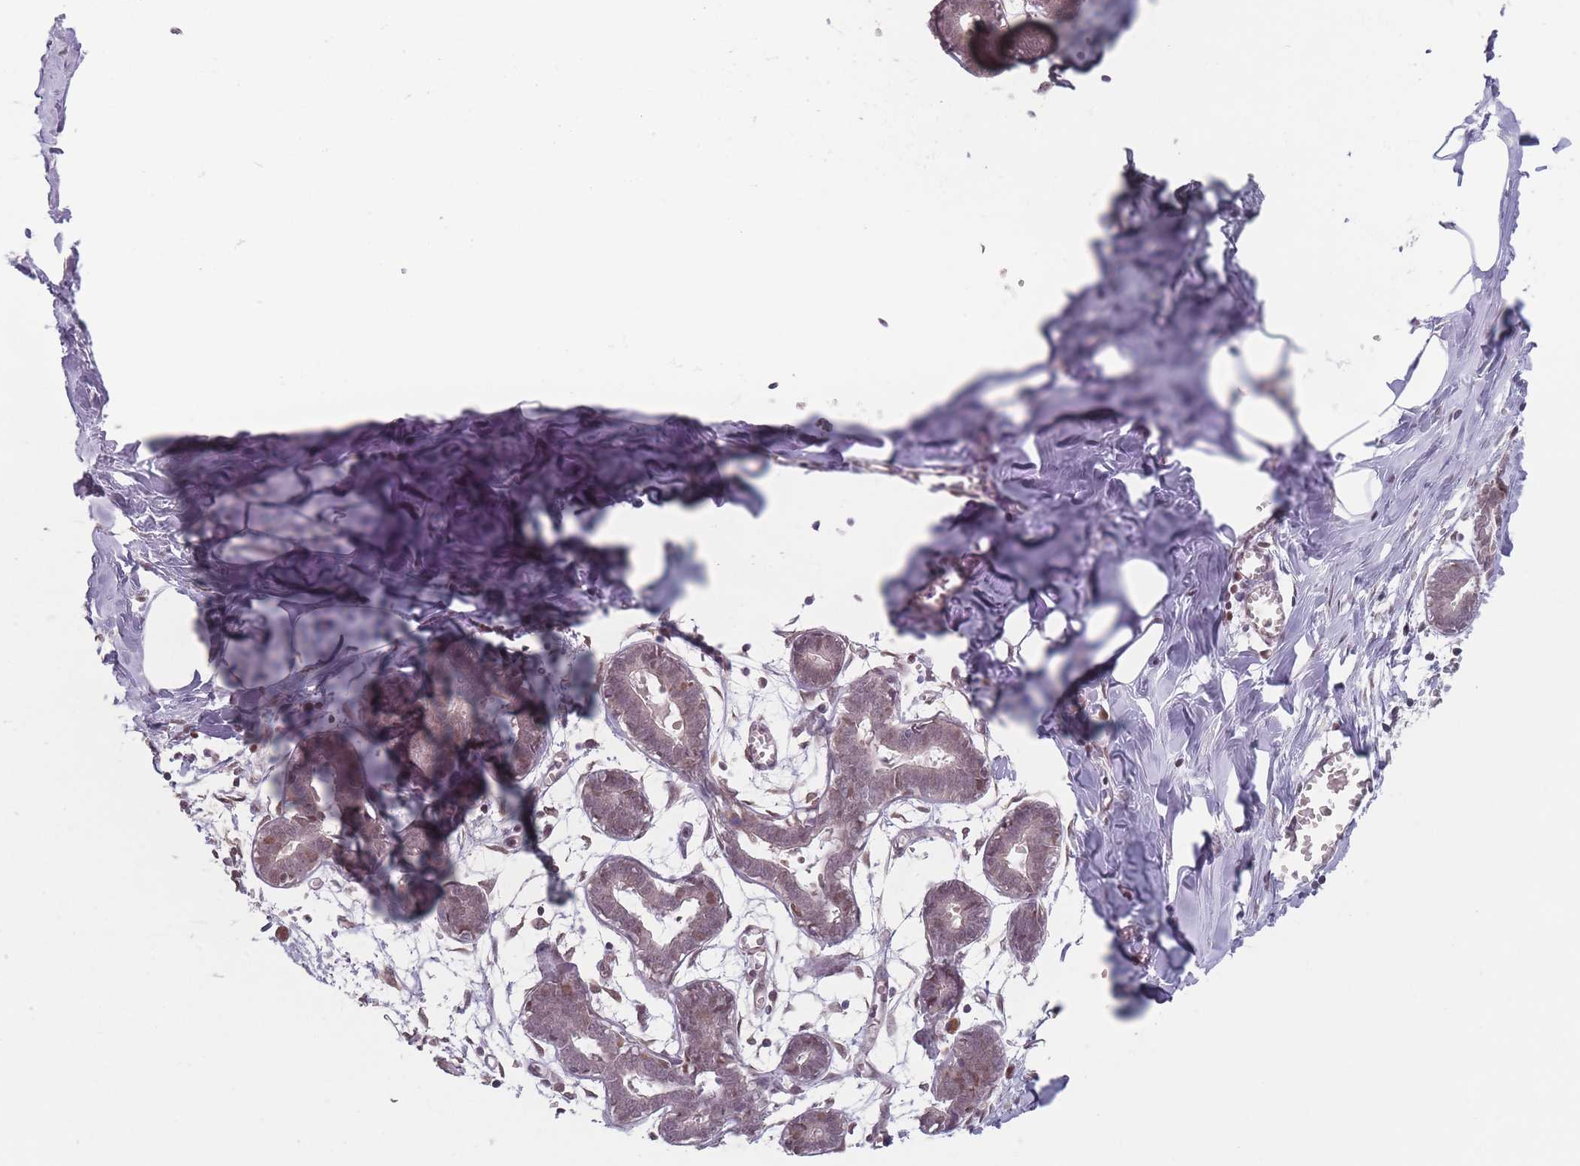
{"staining": {"intensity": "negative", "quantity": "none", "location": "none"}, "tissue": "breast", "cell_type": "Adipocytes", "image_type": "normal", "snomed": [{"axis": "morphology", "description": "Normal tissue, NOS"}, {"axis": "topography", "description": "Breast"}], "caption": "The histopathology image exhibits no staining of adipocytes in benign breast.", "gene": "SH3BGRL2", "patient": {"sex": "female", "age": 27}}